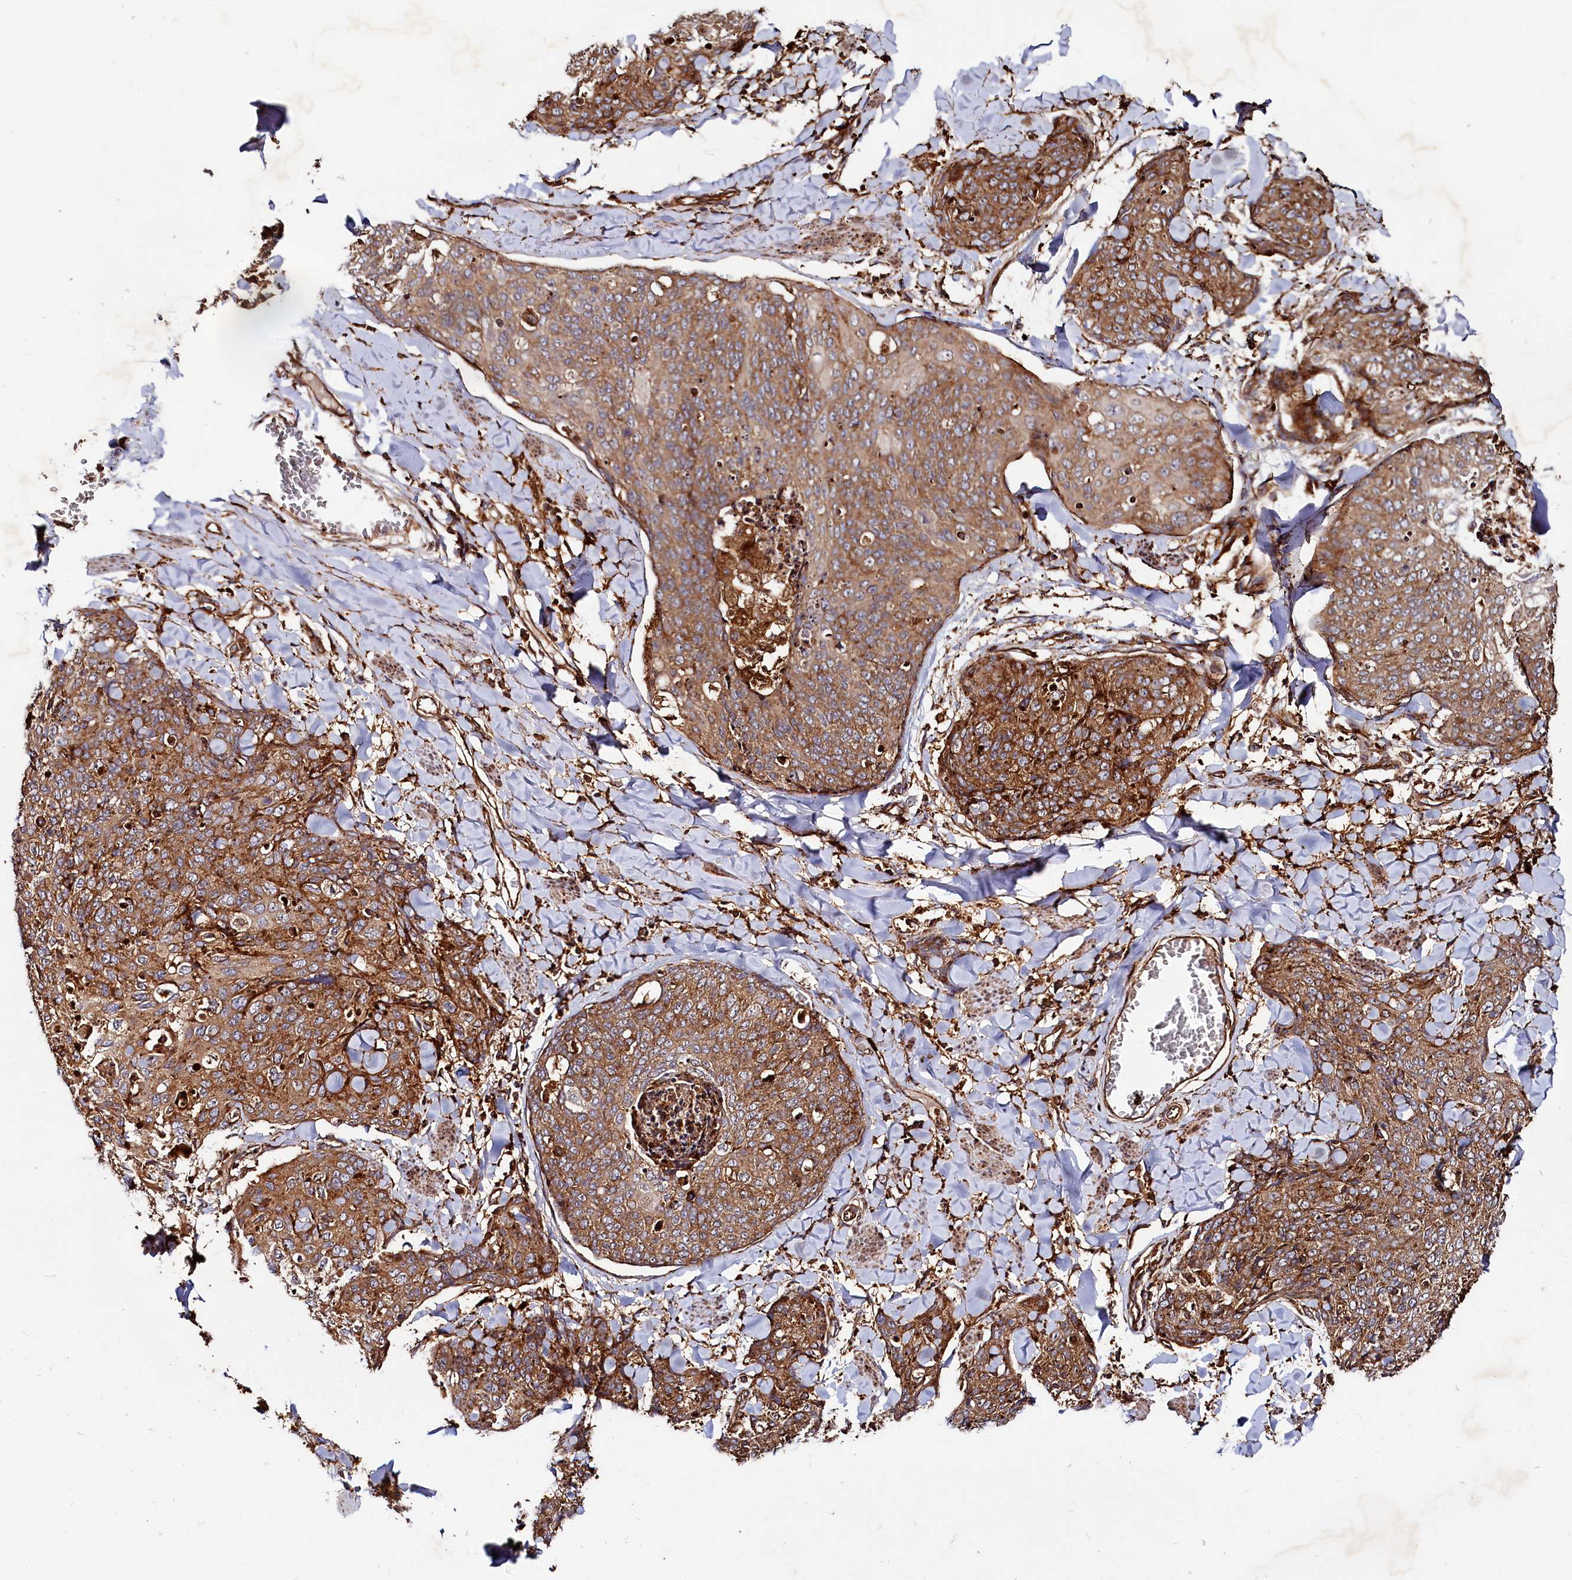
{"staining": {"intensity": "strong", "quantity": ">75%", "location": "cytoplasmic/membranous"}, "tissue": "skin cancer", "cell_type": "Tumor cells", "image_type": "cancer", "snomed": [{"axis": "morphology", "description": "Squamous cell carcinoma, NOS"}, {"axis": "topography", "description": "Skin"}, {"axis": "topography", "description": "Vulva"}], "caption": "Brown immunohistochemical staining in human skin squamous cell carcinoma reveals strong cytoplasmic/membranous staining in about >75% of tumor cells.", "gene": "WDR73", "patient": {"sex": "female", "age": 85}}